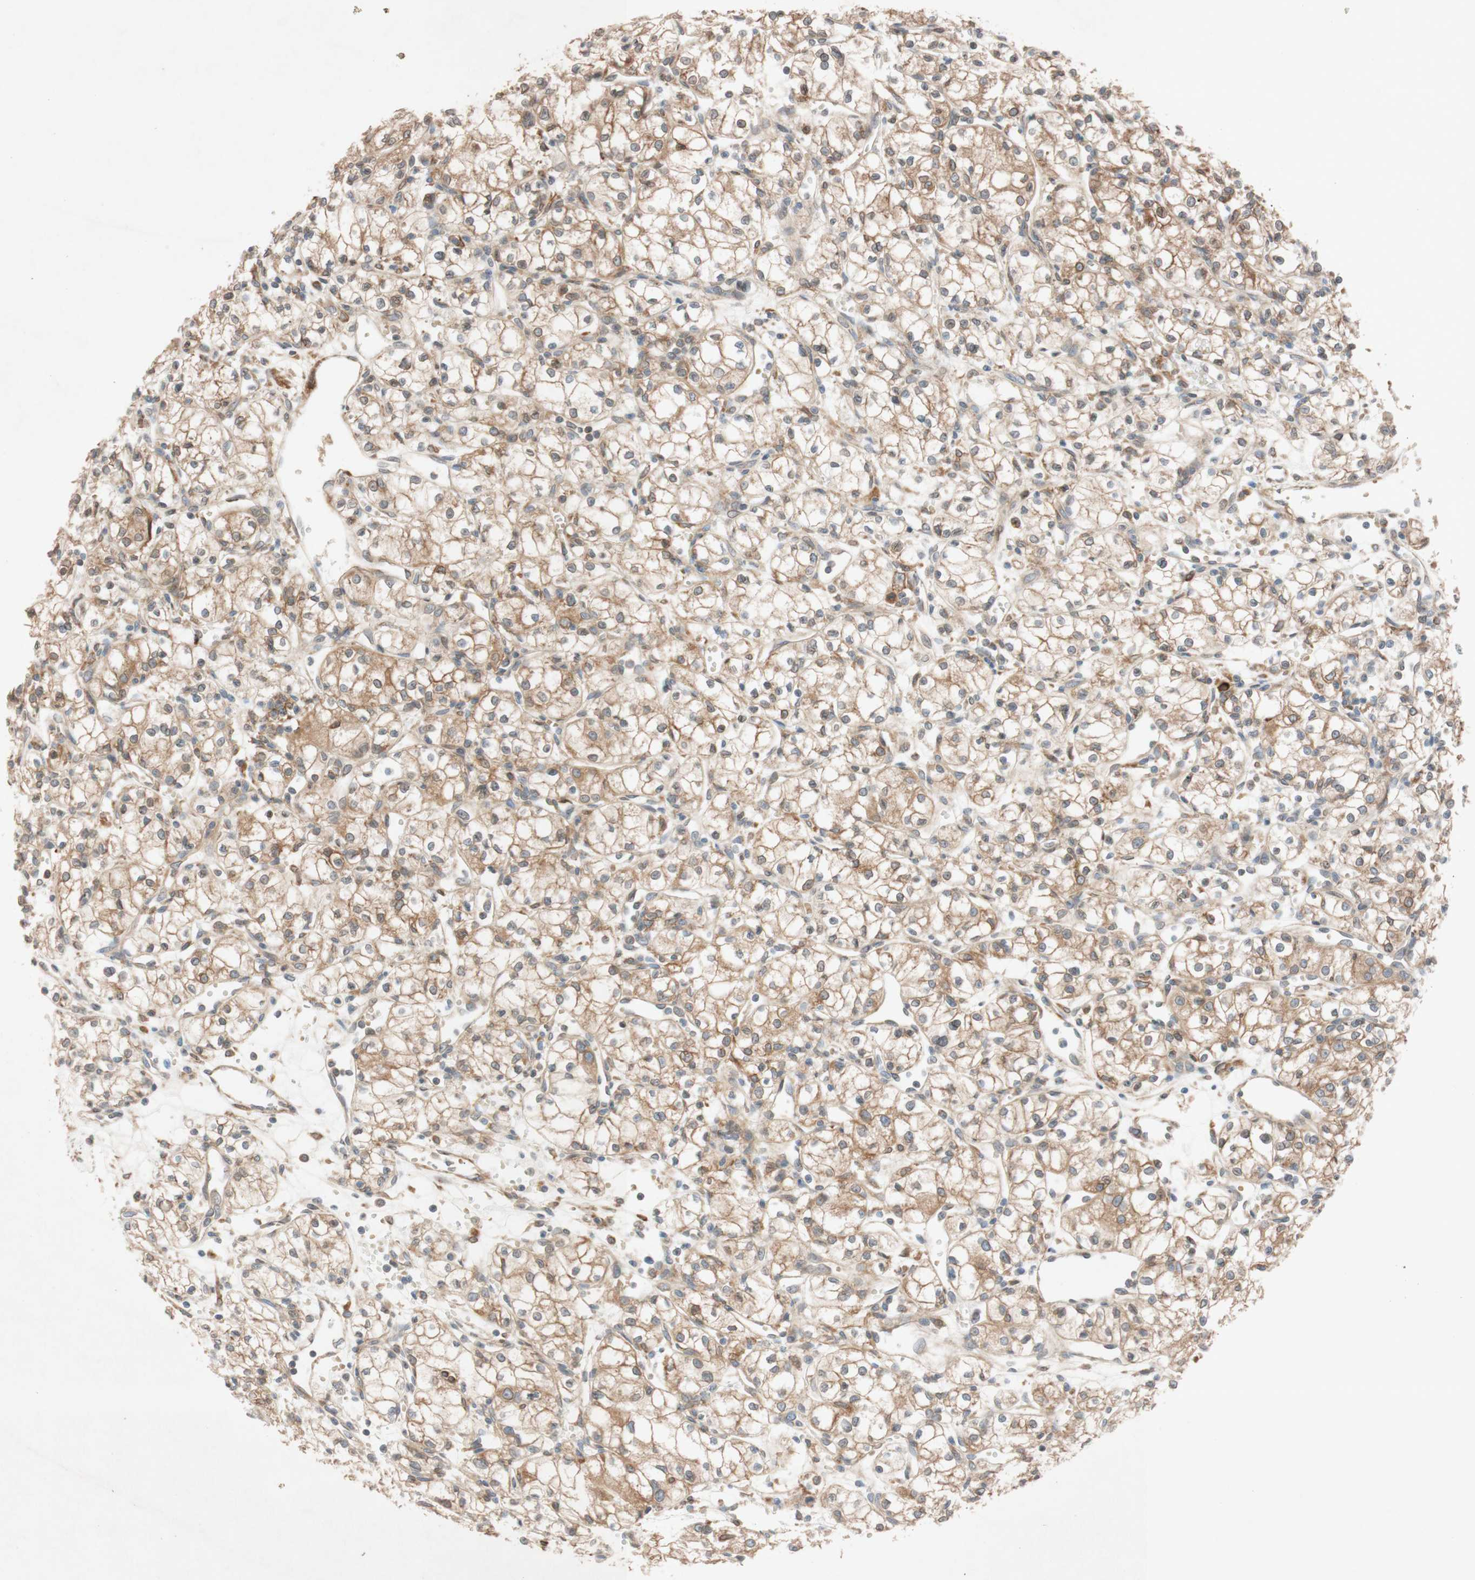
{"staining": {"intensity": "moderate", "quantity": ">75%", "location": "cytoplasmic/membranous,nuclear"}, "tissue": "renal cancer", "cell_type": "Tumor cells", "image_type": "cancer", "snomed": [{"axis": "morphology", "description": "Normal tissue, NOS"}, {"axis": "morphology", "description": "Adenocarcinoma, NOS"}, {"axis": "topography", "description": "Kidney"}], "caption": "High-power microscopy captured an immunohistochemistry (IHC) image of renal cancer, revealing moderate cytoplasmic/membranous and nuclear positivity in approximately >75% of tumor cells.", "gene": "PTPRU", "patient": {"sex": "male", "age": 59}}